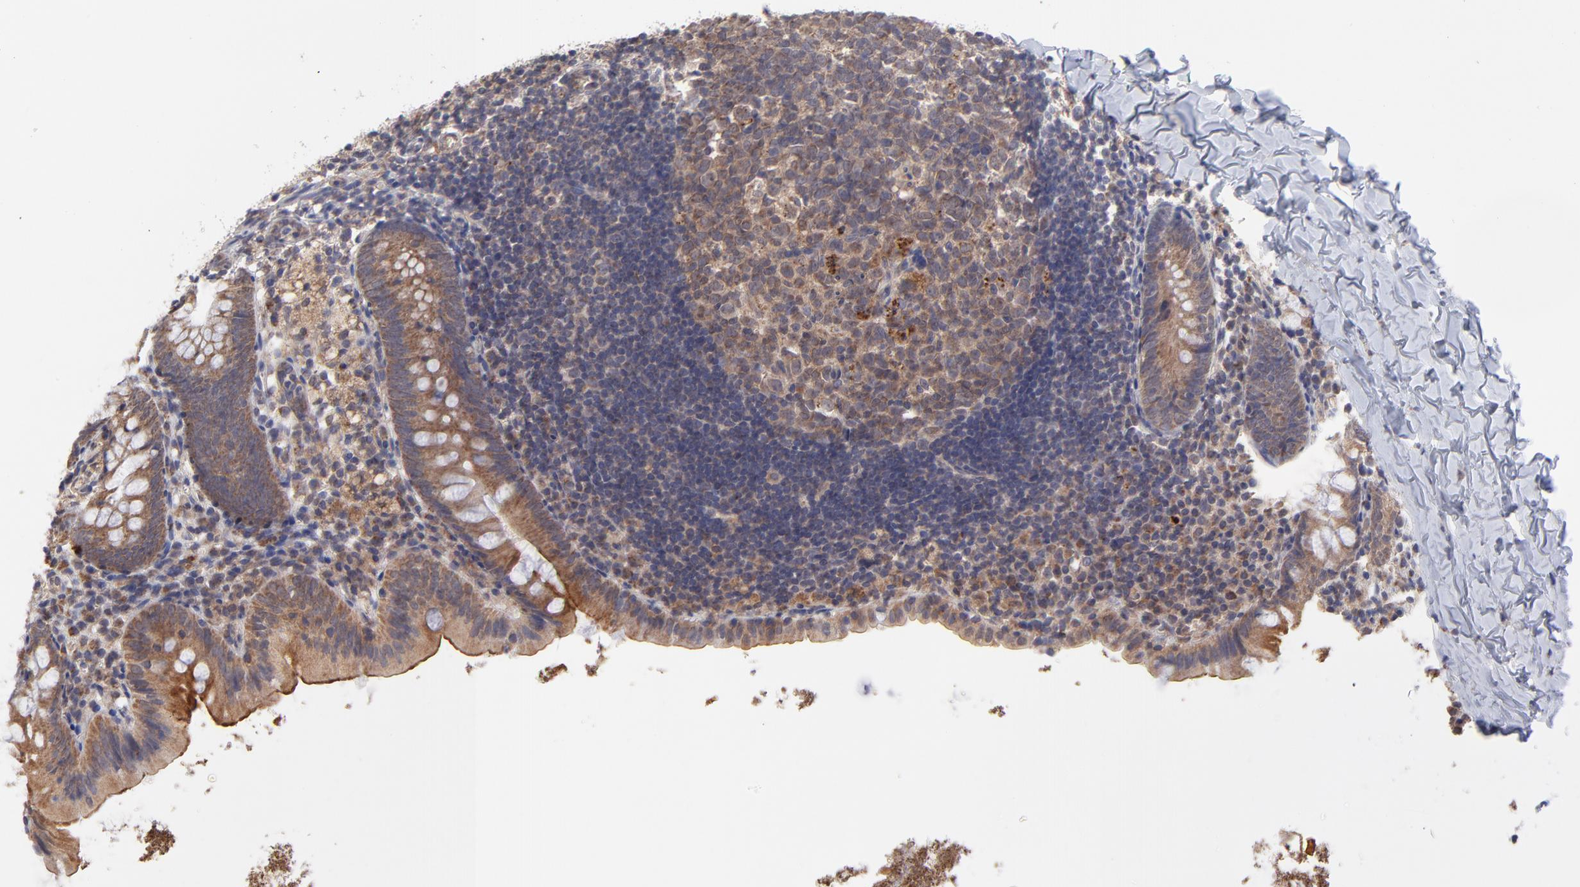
{"staining": {"intensity": "moderate", "quantity": ">75%", "location": "cytoplasmic/membranous"}, "tissue": "appendix", "cell_type": "Glandular cells", "image_type": "normal", "snomed": [{"axis": "morphology", "description": "Normal tissue, NOS"}, {"axis": "topography", "description": "Appendix"}], "caption": "A medium amount of moderate cytoplasmic/membranous positivity is identified in about >75% of glandular cells in unremarkable appendix. The staining was performed using DAB to visualize the protein expression in brown, while the nuclei were stained in blue with hematoxylin (Magnification: 20x).", "gene": "UBE2H", "patient": {"sex": "female", "age": 9}}